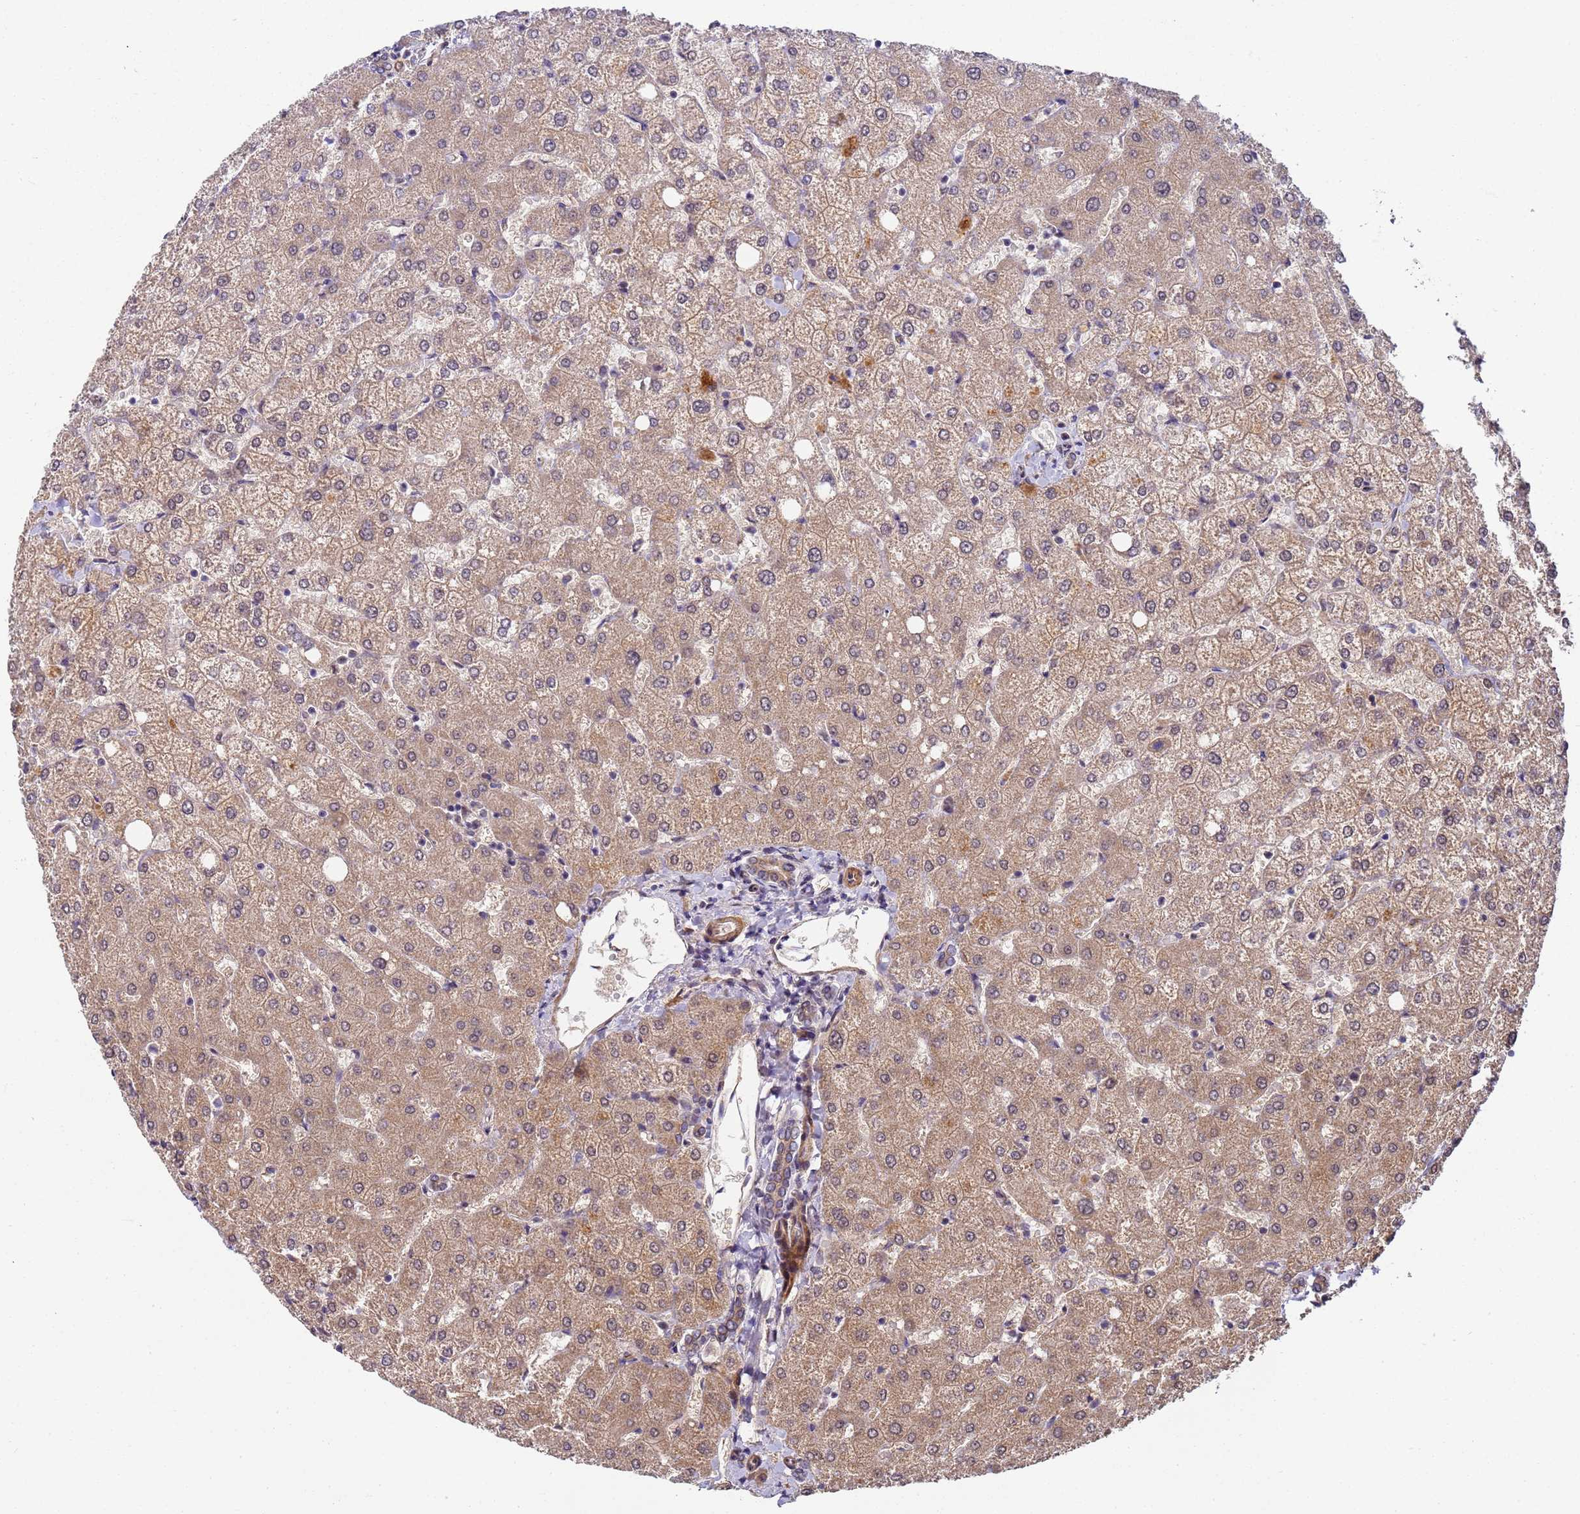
{"staining": {"intensity": "weak", "quantity": ">75%", "location": "cytoplasmic/membranous"}, "tissue": "liver", "cell_type": "Cholangiocytes", "image_type": "normal", "snomed": [{"axis": "morphology", "description": "Normal tissue, NOS"}, {"axis": "topography", "description": "Liver"}], "caption": "Immunohistochemical staining of normal human liver displays weak cytoplasmic/membranous protein expression in about >75% of cholangiocytes.", "gene": "RAPGEF3", "patient": {"sex": "female", "age": 54}}